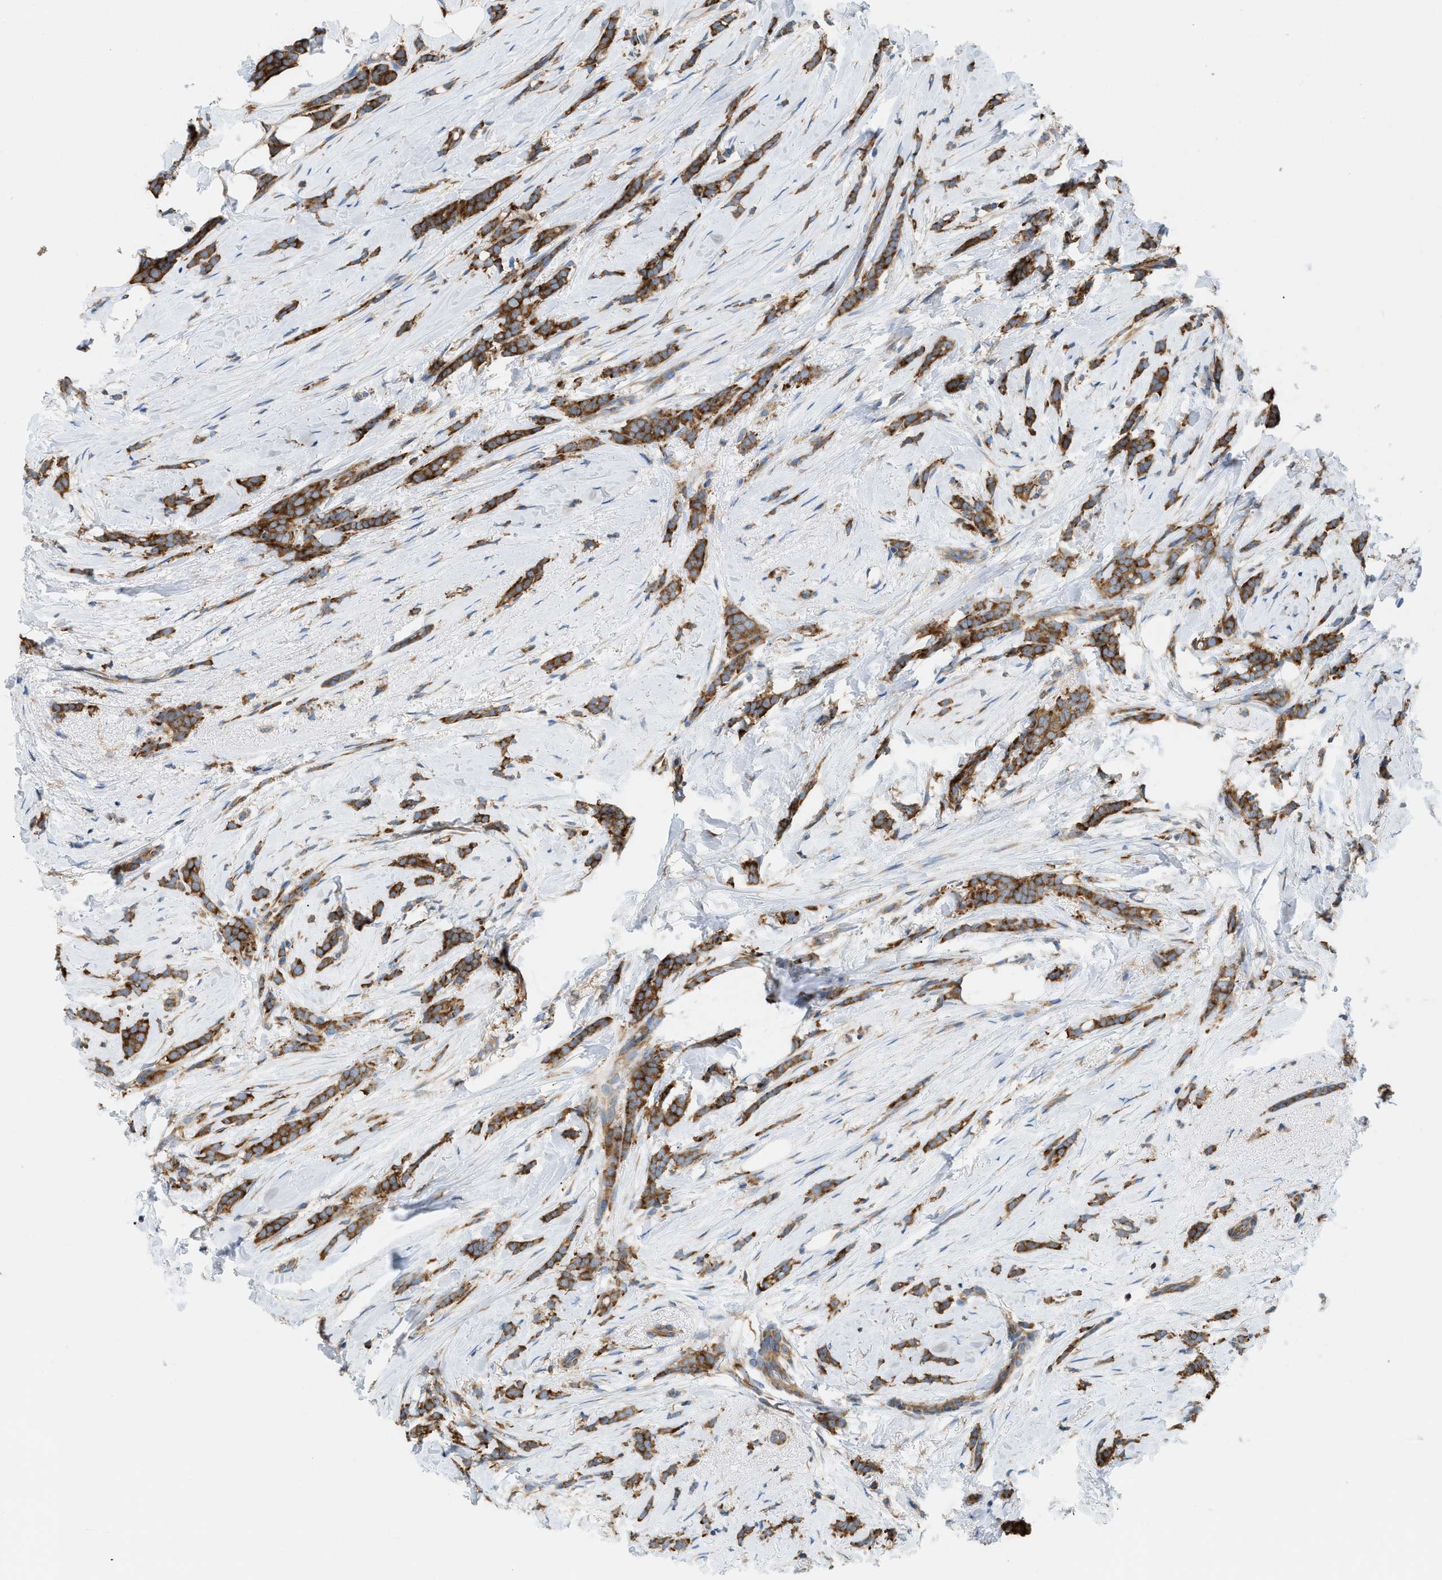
{"staining": {"intensity": "strong", "quantity": ">75%", "location": "cytoplasmic/membranous"}, "tissue": "breast cancer", "cell_type": "Tumor cells", "image_type": "cancer", "snomed": [{"axis": "morphology", "description": "Lobular carcinoma, in situ"}, {"axis": "morphology", "description": "Lobular carcinoma"}, {"axis": "topography", "description": "Breast"}], "caption": "Human breast cancer (lobular carcinoma) stained for a protein (brown) exhibits strong cytoplasmic/membranous positive expression in about >75% of tumor cells.", "gene": "GPAT4", "patient": {"sex": "female", "age": 41}}